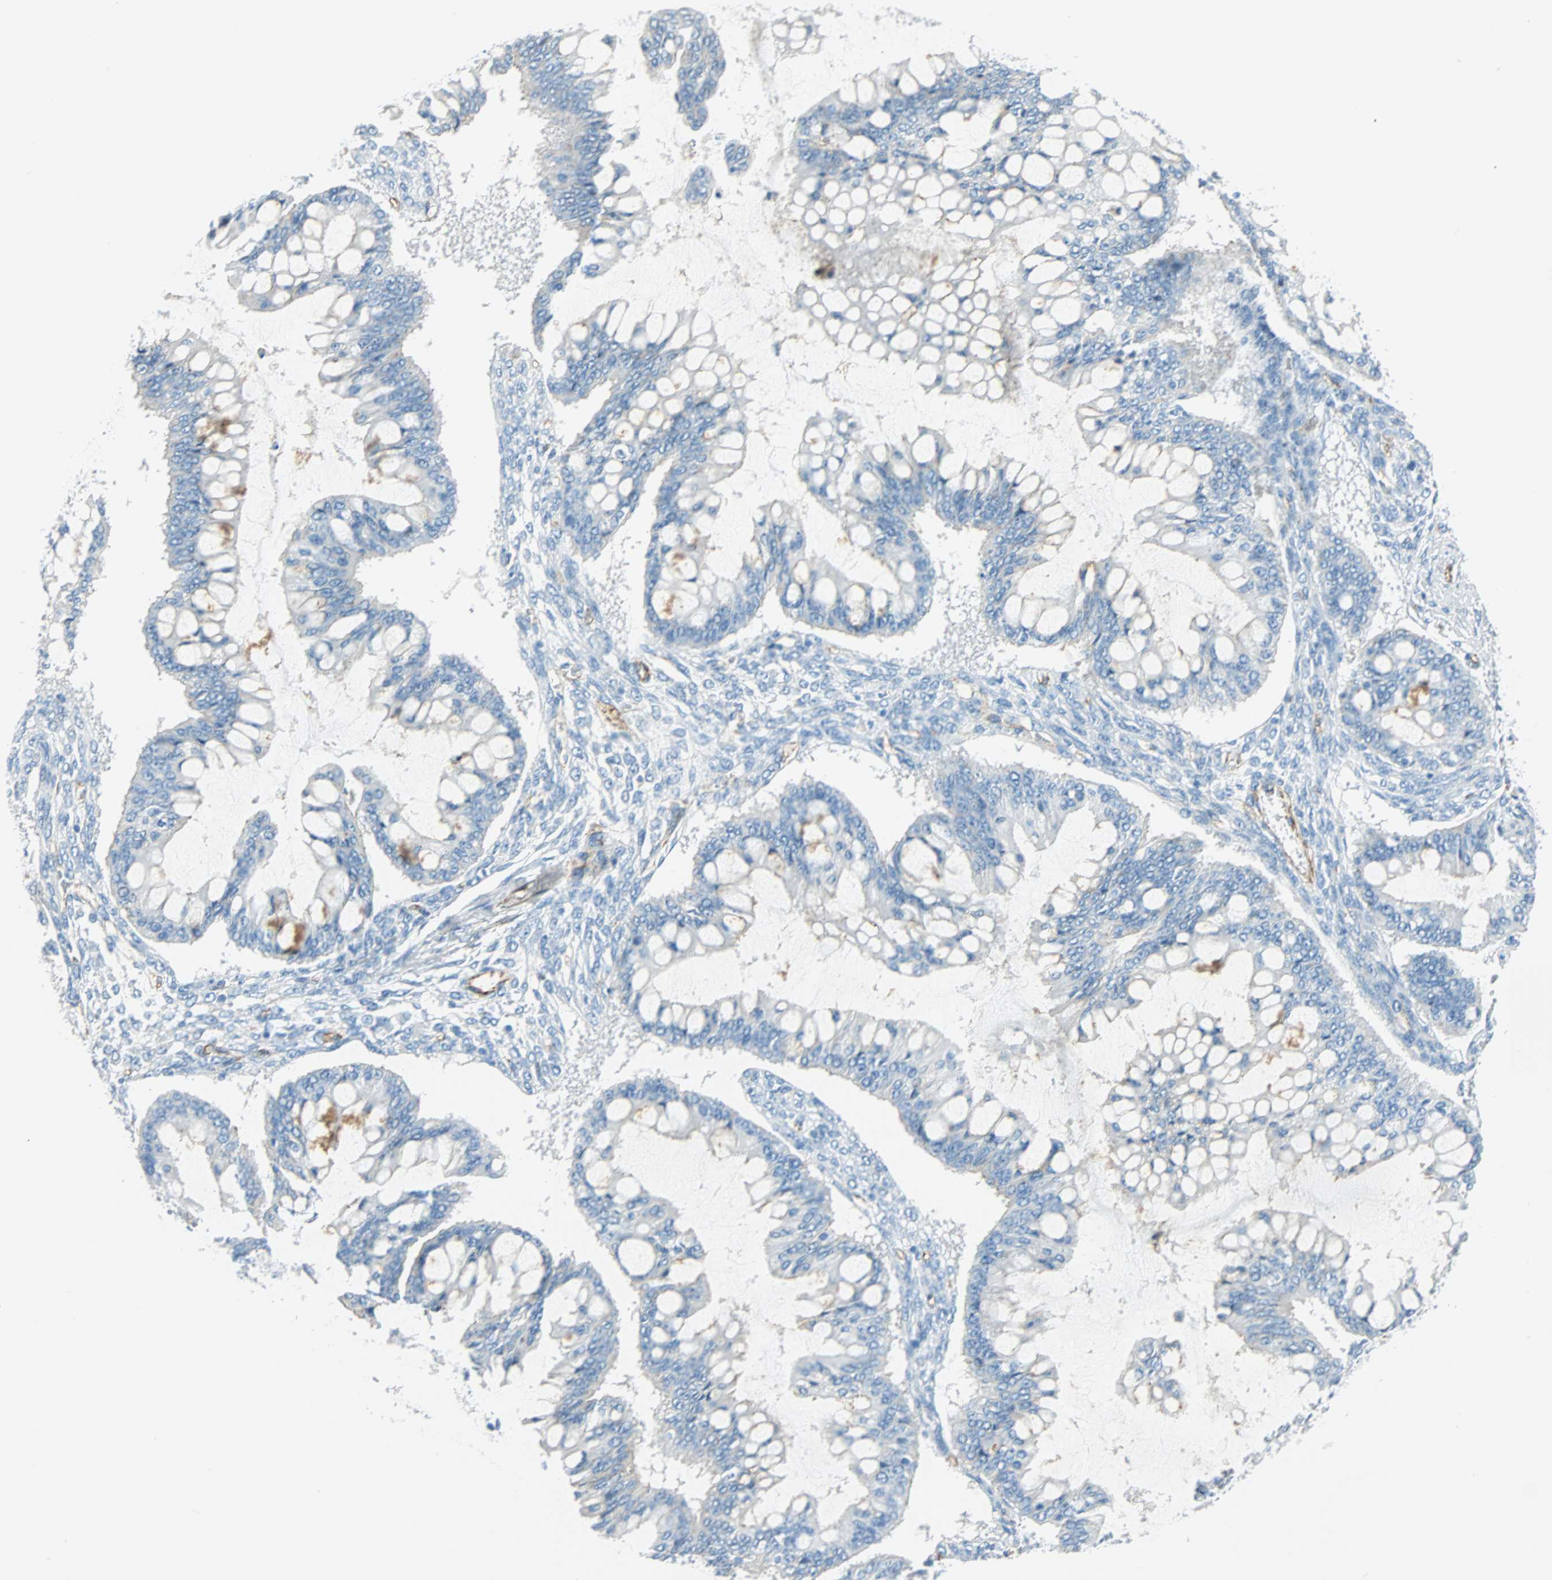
{"staining": {"intensity": "negative", "quantity": "none", "location": "none"}, "tissue": "ovarian cancer", "cell_type": "Tumor cells", "image_type": "cancer", "snomed": [{"axis": "morphology", "description": "Cystadenocarcinoma, mucinous, NOS"}, {"axis": "topography", "description": "Ovary"}], "caption": "DAB (3,3'-diaminobenzidine) immunohistochemical staining of human ovarian mucinous cystadenocarcinoma reveals no significant positivity in tumor cells. (Immunohistochemistry, brightfield microscopy, high magnification).", "gene": "VPS9D1", "patient": {"sex": "female", "age": 73}}